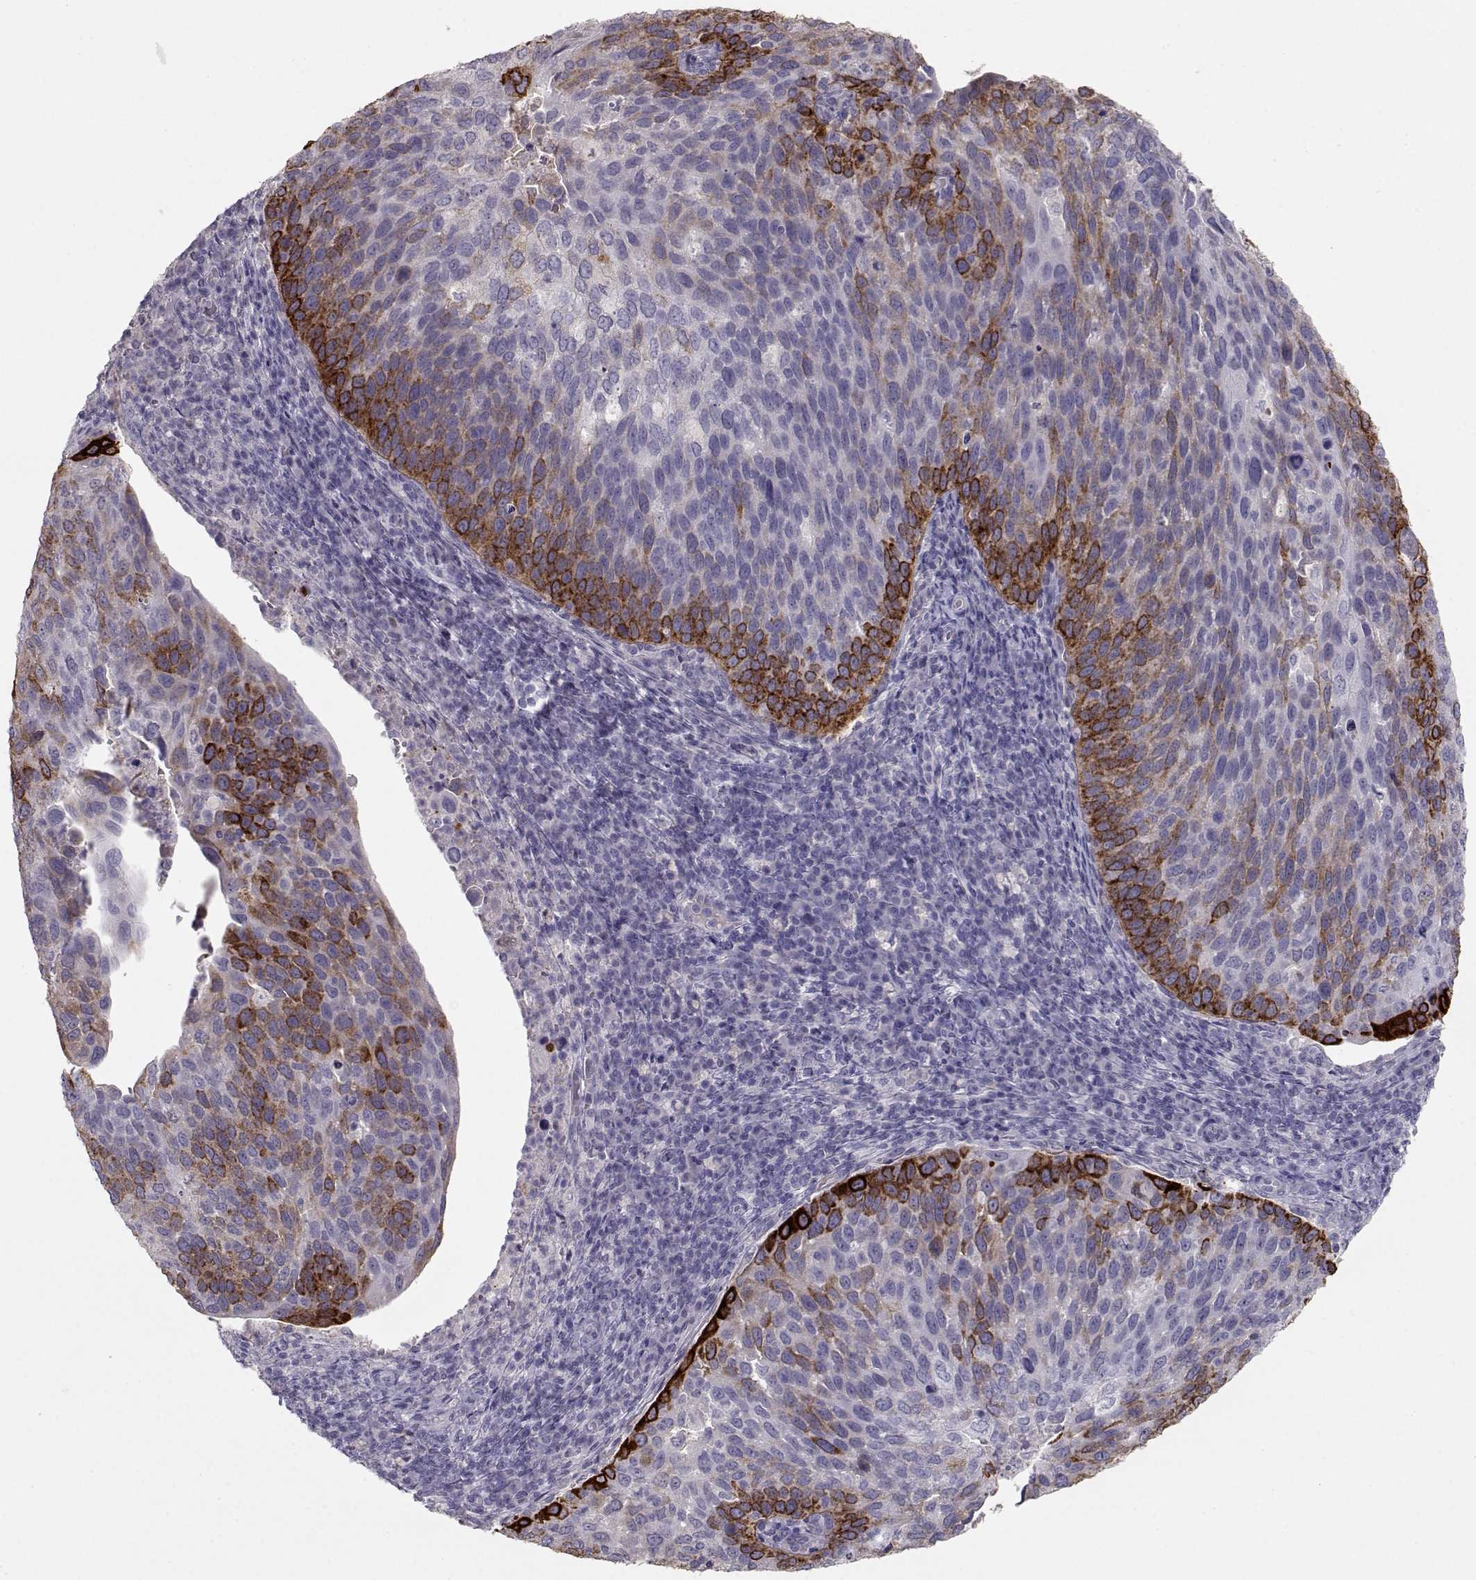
{"staining": {"intensity": "strong", "quantity": "<25%", "location": "cytoplasmic/membranous"}, "tissue": "cervical cancer", "cell_type": "Tumor cells", "image_type": "cancer", "snomed": [{"axis": "morphology", "description": "Squamous cell carcinoma, NOS"}, {"axis": "topography", "description": "Cervix"}], "caption": "Protein staining of cervical cancer tissue reveals strong cytoplasmic/membranous positivity in about <25% of tumor cells.", "gene": "LAMB3", "patient": {"sex": "female", "age": 54}}